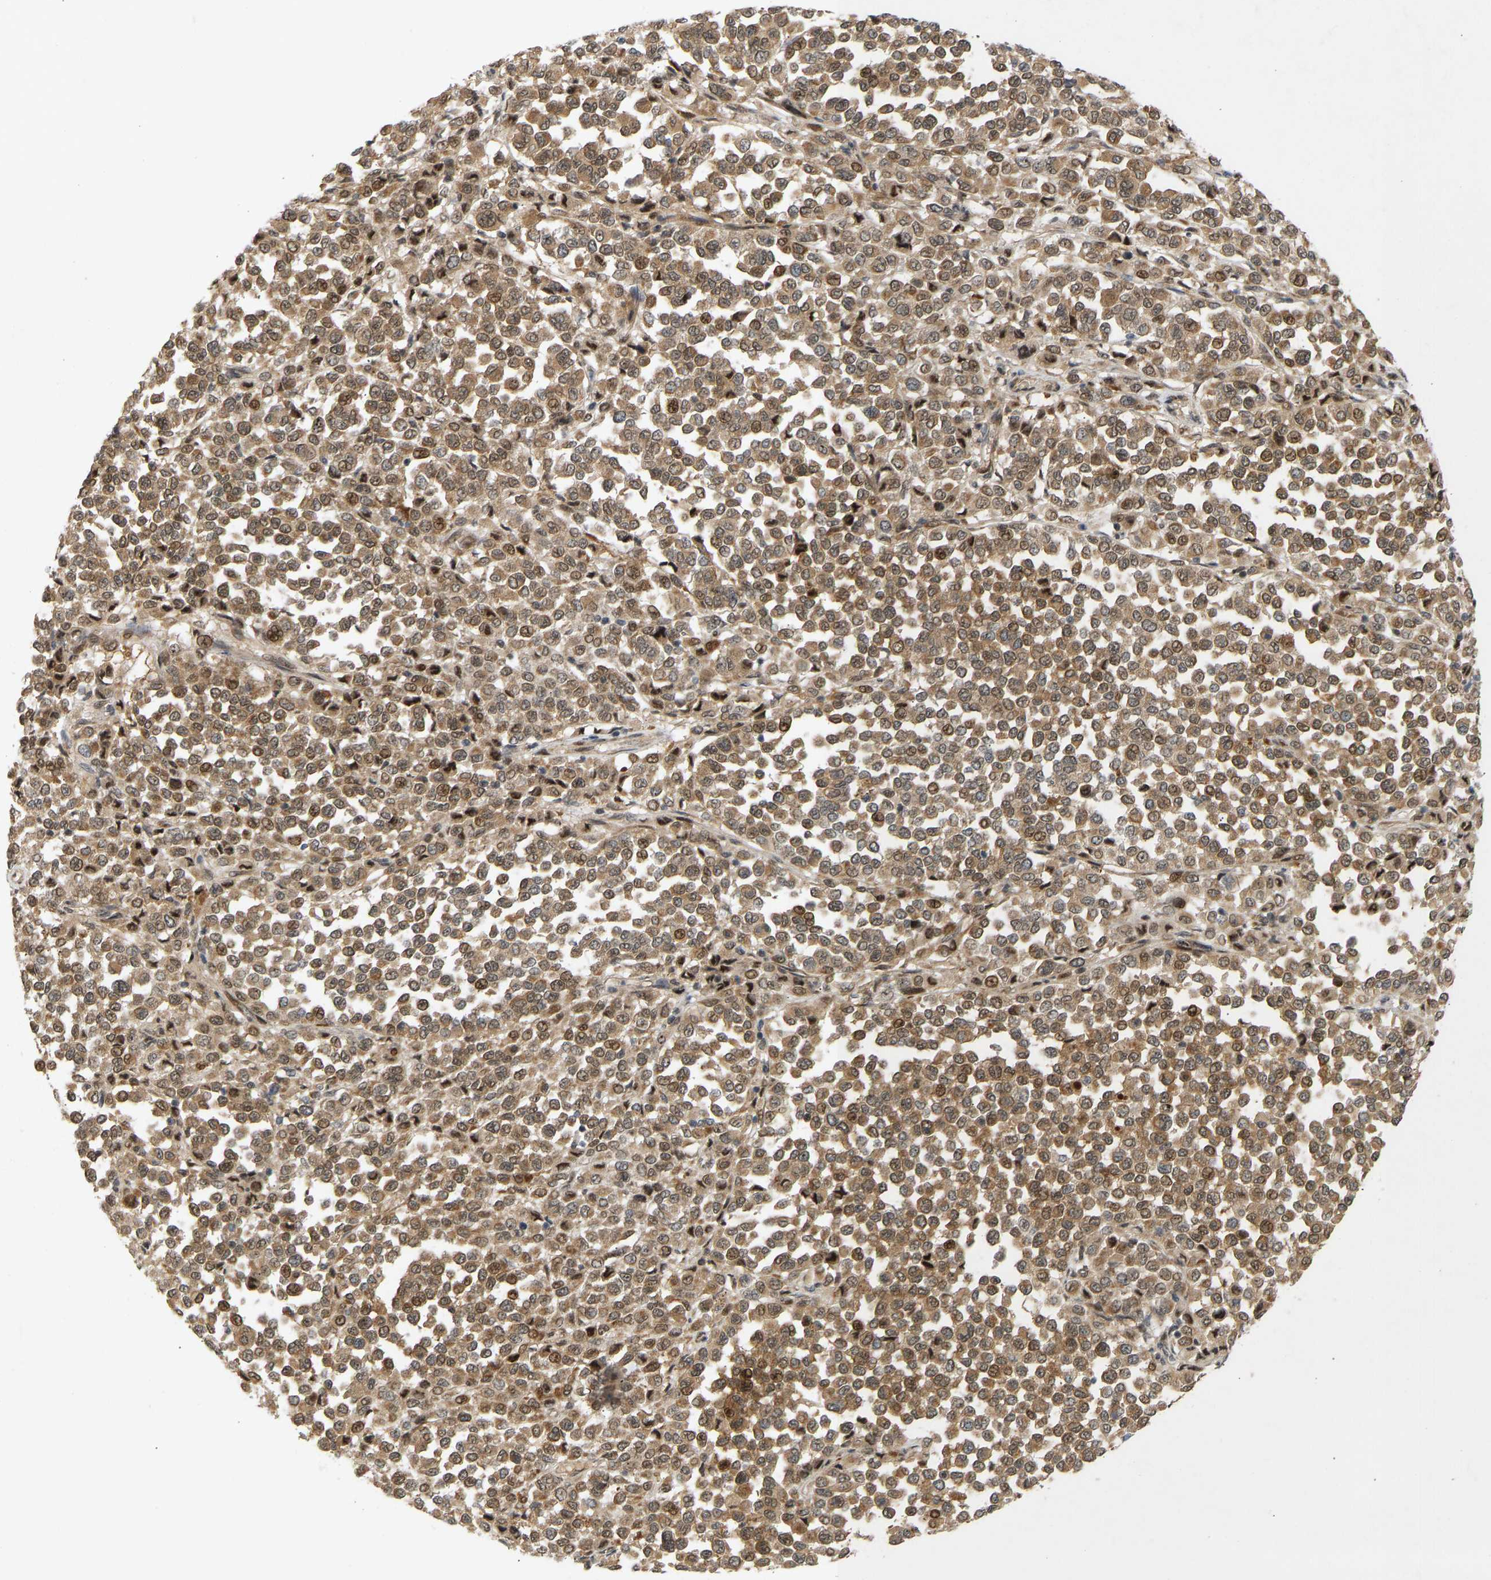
{"staining": {"intensity": "moderate", "quantity": ">75%", "location": "cytoplasmic/membranous,nuclear"}, "tissue": "melanoma", "cell_type": "Tumor cells", "image_type": "cancer", "snomed": [{"axis": "morphology", "description": "Malignant melanoma, Metastatic site"}, {"axis": "topography", "description": "Pancreas"}], "caption": "Human malignant melanoma (metastatic site) stained with a protein marker exhibits moderate staining in tumor cells.", "gene": "BAG1", "patient": {"sex": "female", "age": 30}}